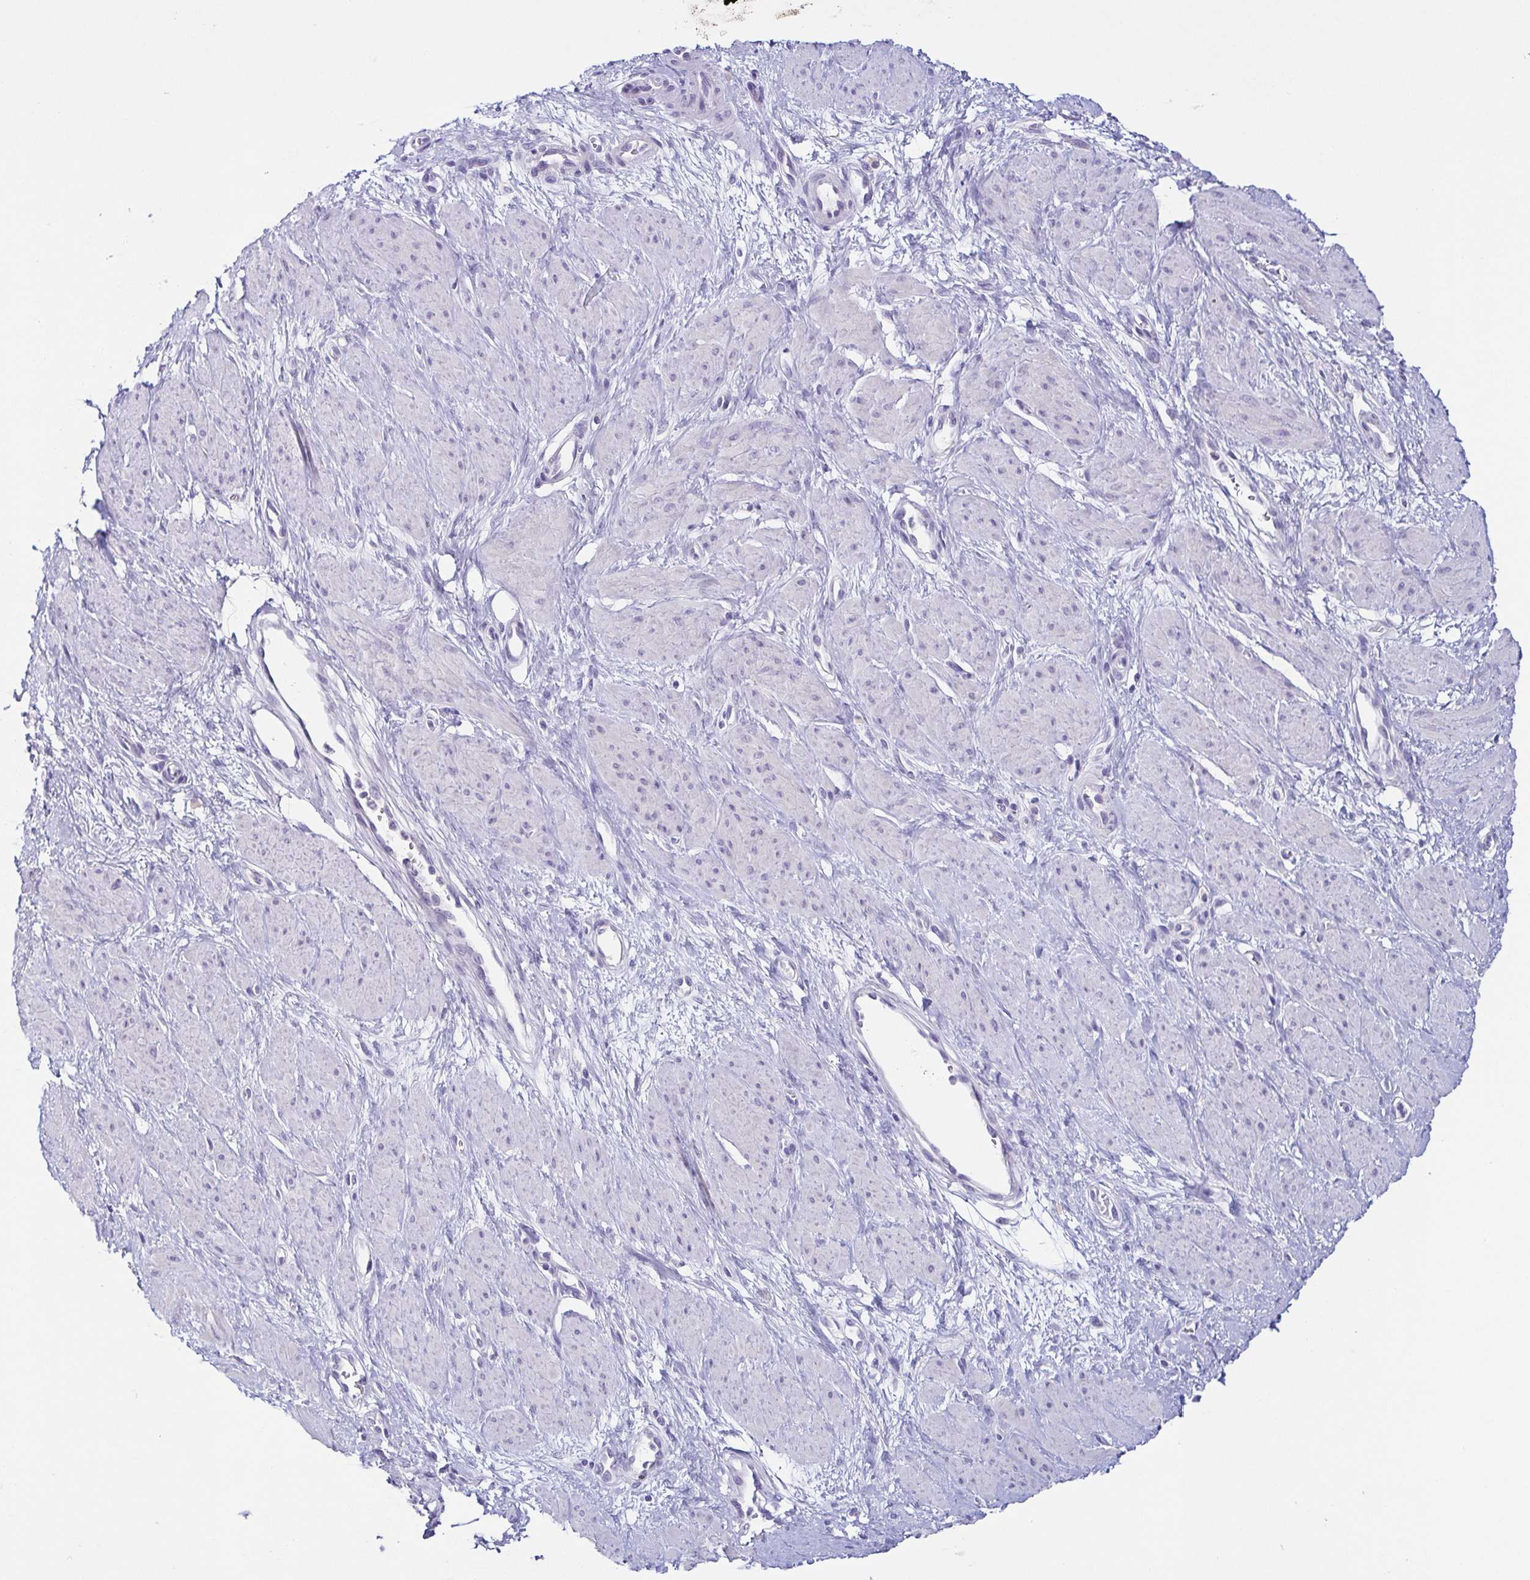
{"staining": {"intensity": "negative", "quantity": "none", "location": "none"}, "tissue": "smooth muscle", "cell_type": "Smooth muscle cells", "image_type": "normal", "snomed": [{"axis": "morphology", "description": "Normal tissue, NOS"}, {"axis": "topography", "description": "Smooth muscle"}, {"axis": "topography", "description": "Uterus"}], "caption": "IHC of unremarkable human smooth muscle displays no expression in smooth muscle cells. Nuclei are stained in blue.", "gene": "TP73", "patient": {"sex": "female", "age": 39}}